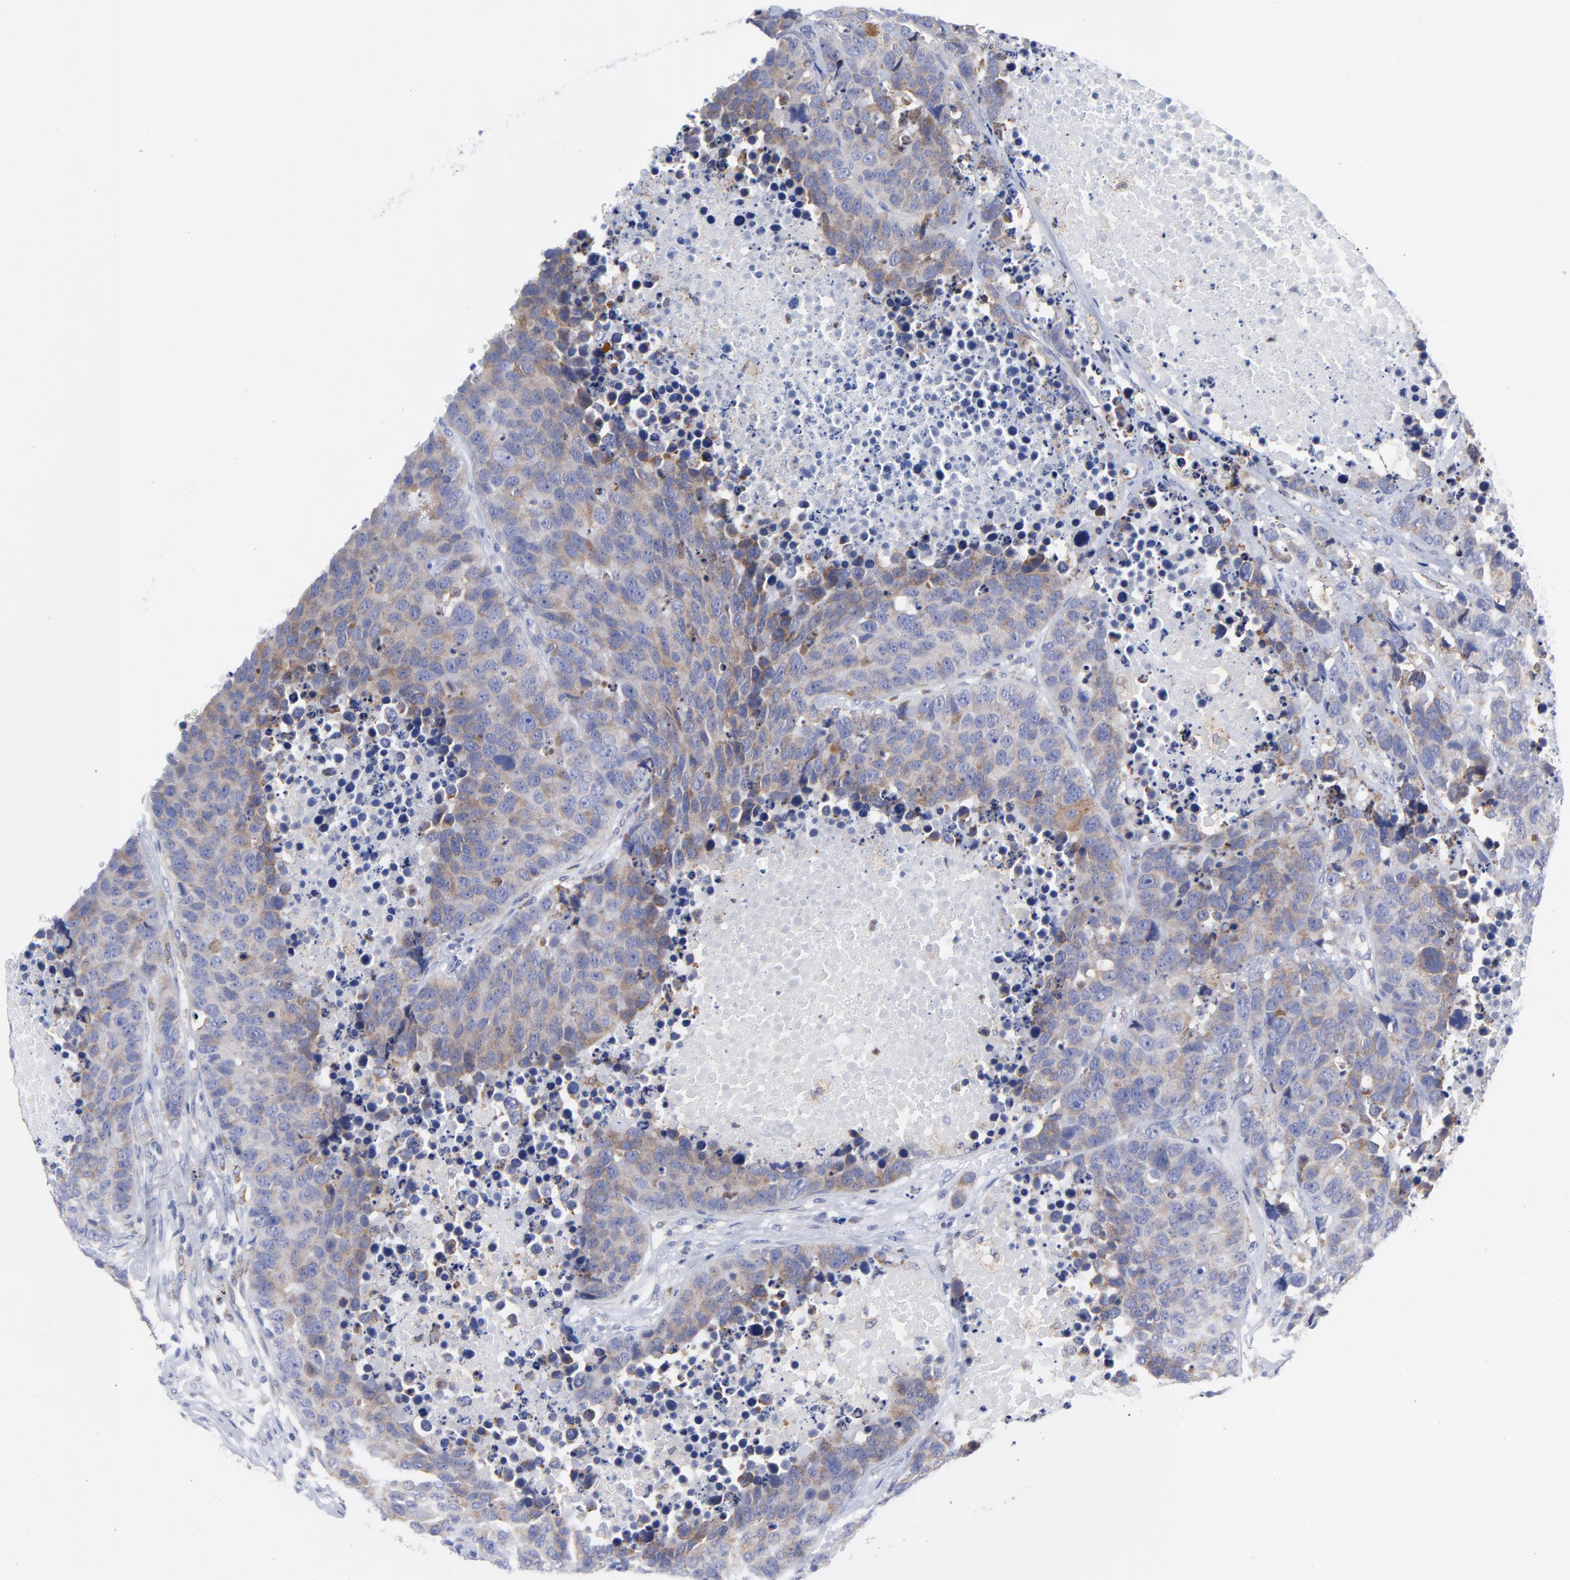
{"staining": {"intensity": "weak", "quantity": ">75%", "location": "cytoplasmic/membranous"}, "tissue": "carcinoid", "cell_type": "Tumor cells", "image_type": "cancer", "snomed": [{"axis": "morphology", "description": "Carcinoid, malignant, NOS"}, {"axis": "topography", "description": "Lung"}], "caption": "This image displays immunohistochemistry staining of human malignant carcinoid, with low weak cytoplasmic/membranous staining in approximately >75% of tumor cells.", "gene": "MOSPD2", "patient": {"sex": "male", "age": 60}}